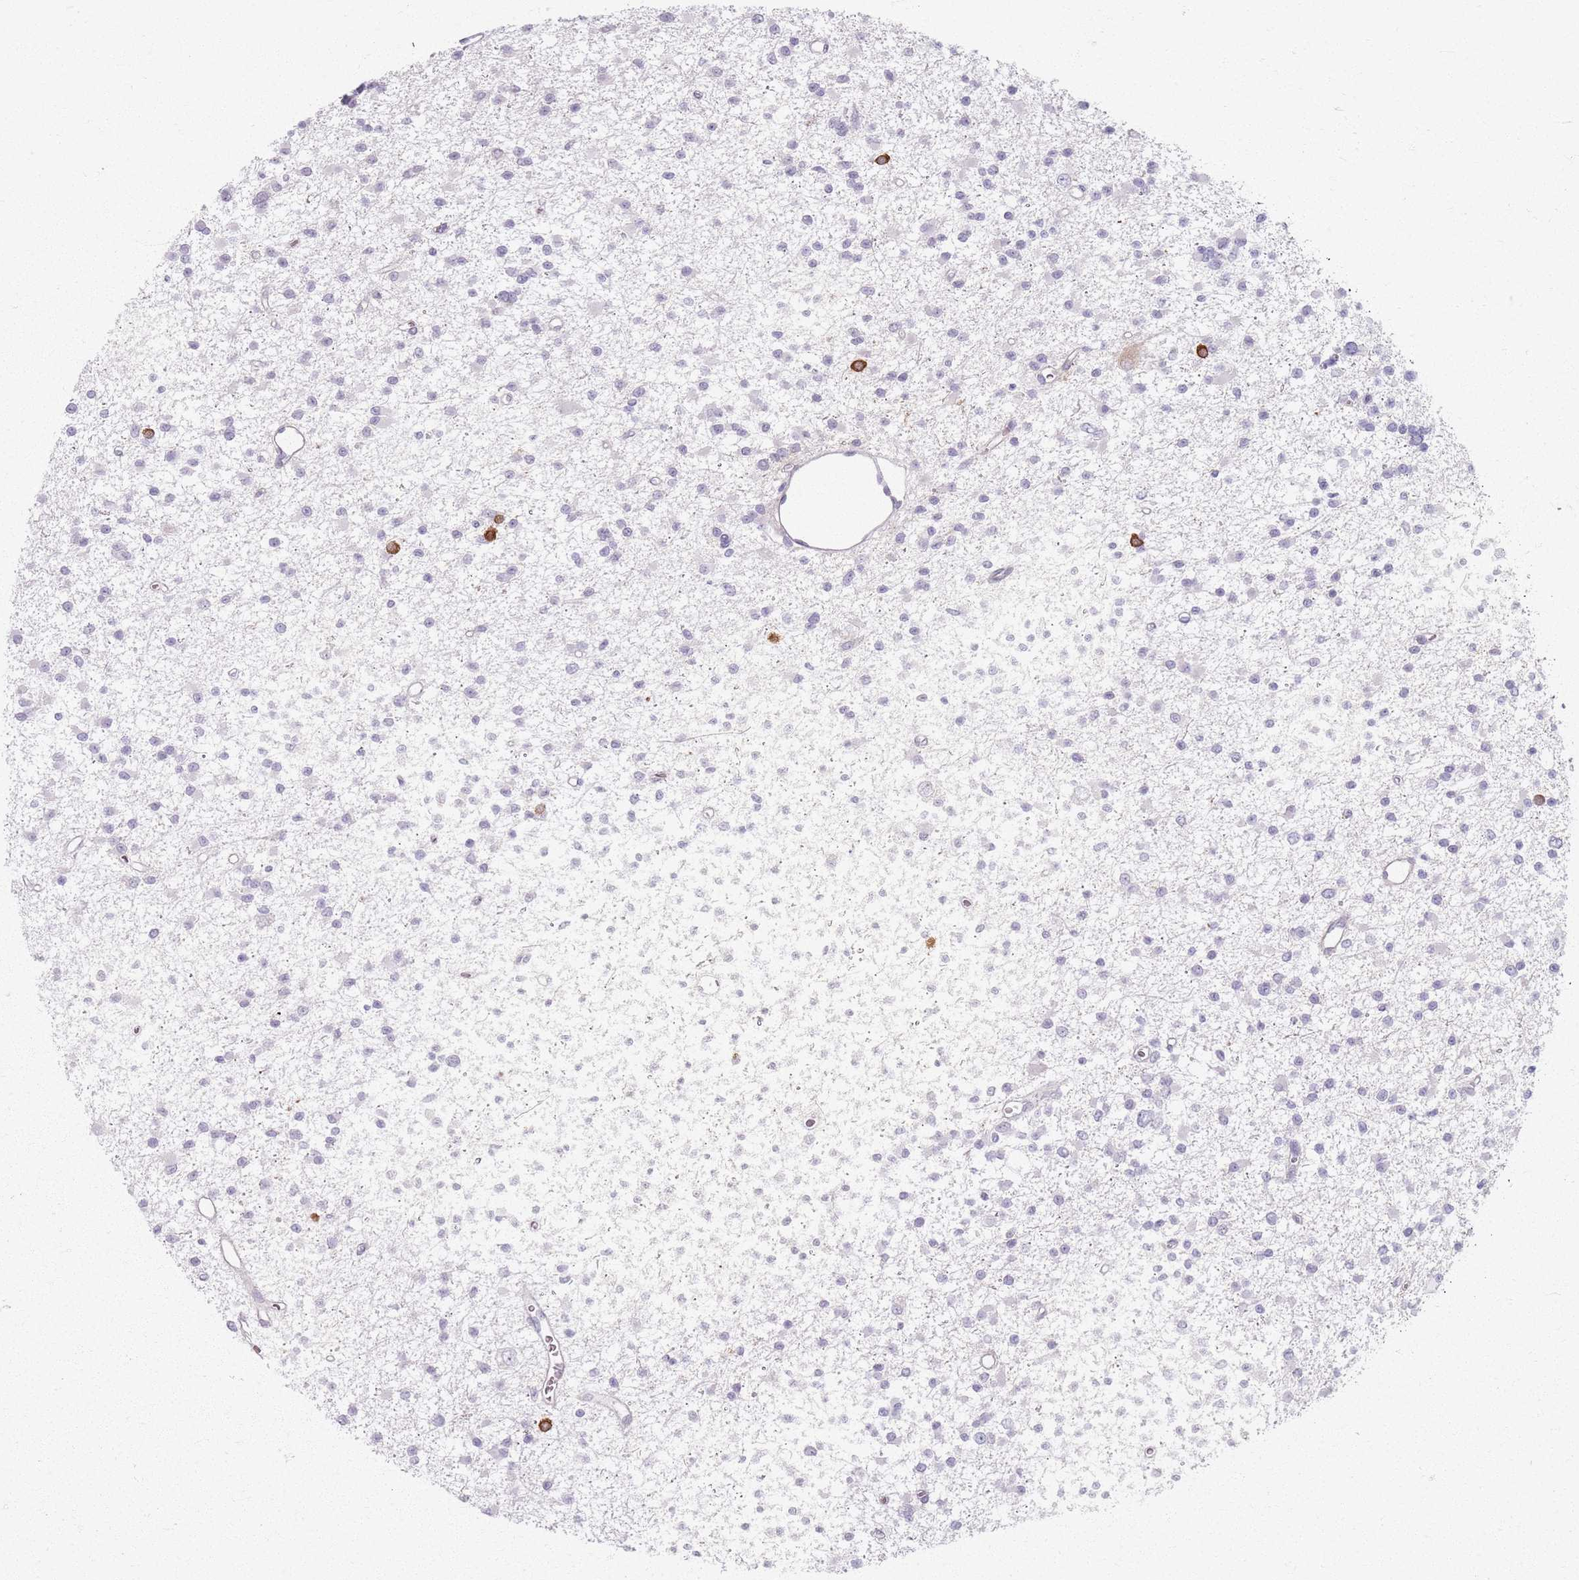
{"staining": {"intensity": "negative", "quantity": "none", "location": "none"}, "tissue": "glioma", "cell_type": "Tumor cells", "image_type": "cancer", "snomed": [{"axis": "morphology", "description": "Glioma, malignant, Low grade"}, {"axis": "topography", "description": "Brain"}], "caption": "Malignant glioma (low-grade) stained for a protein using IHC shows no staining tumor cells.", "gene": "CRIPT", "patient": {"sex": "female", "age": 22}}